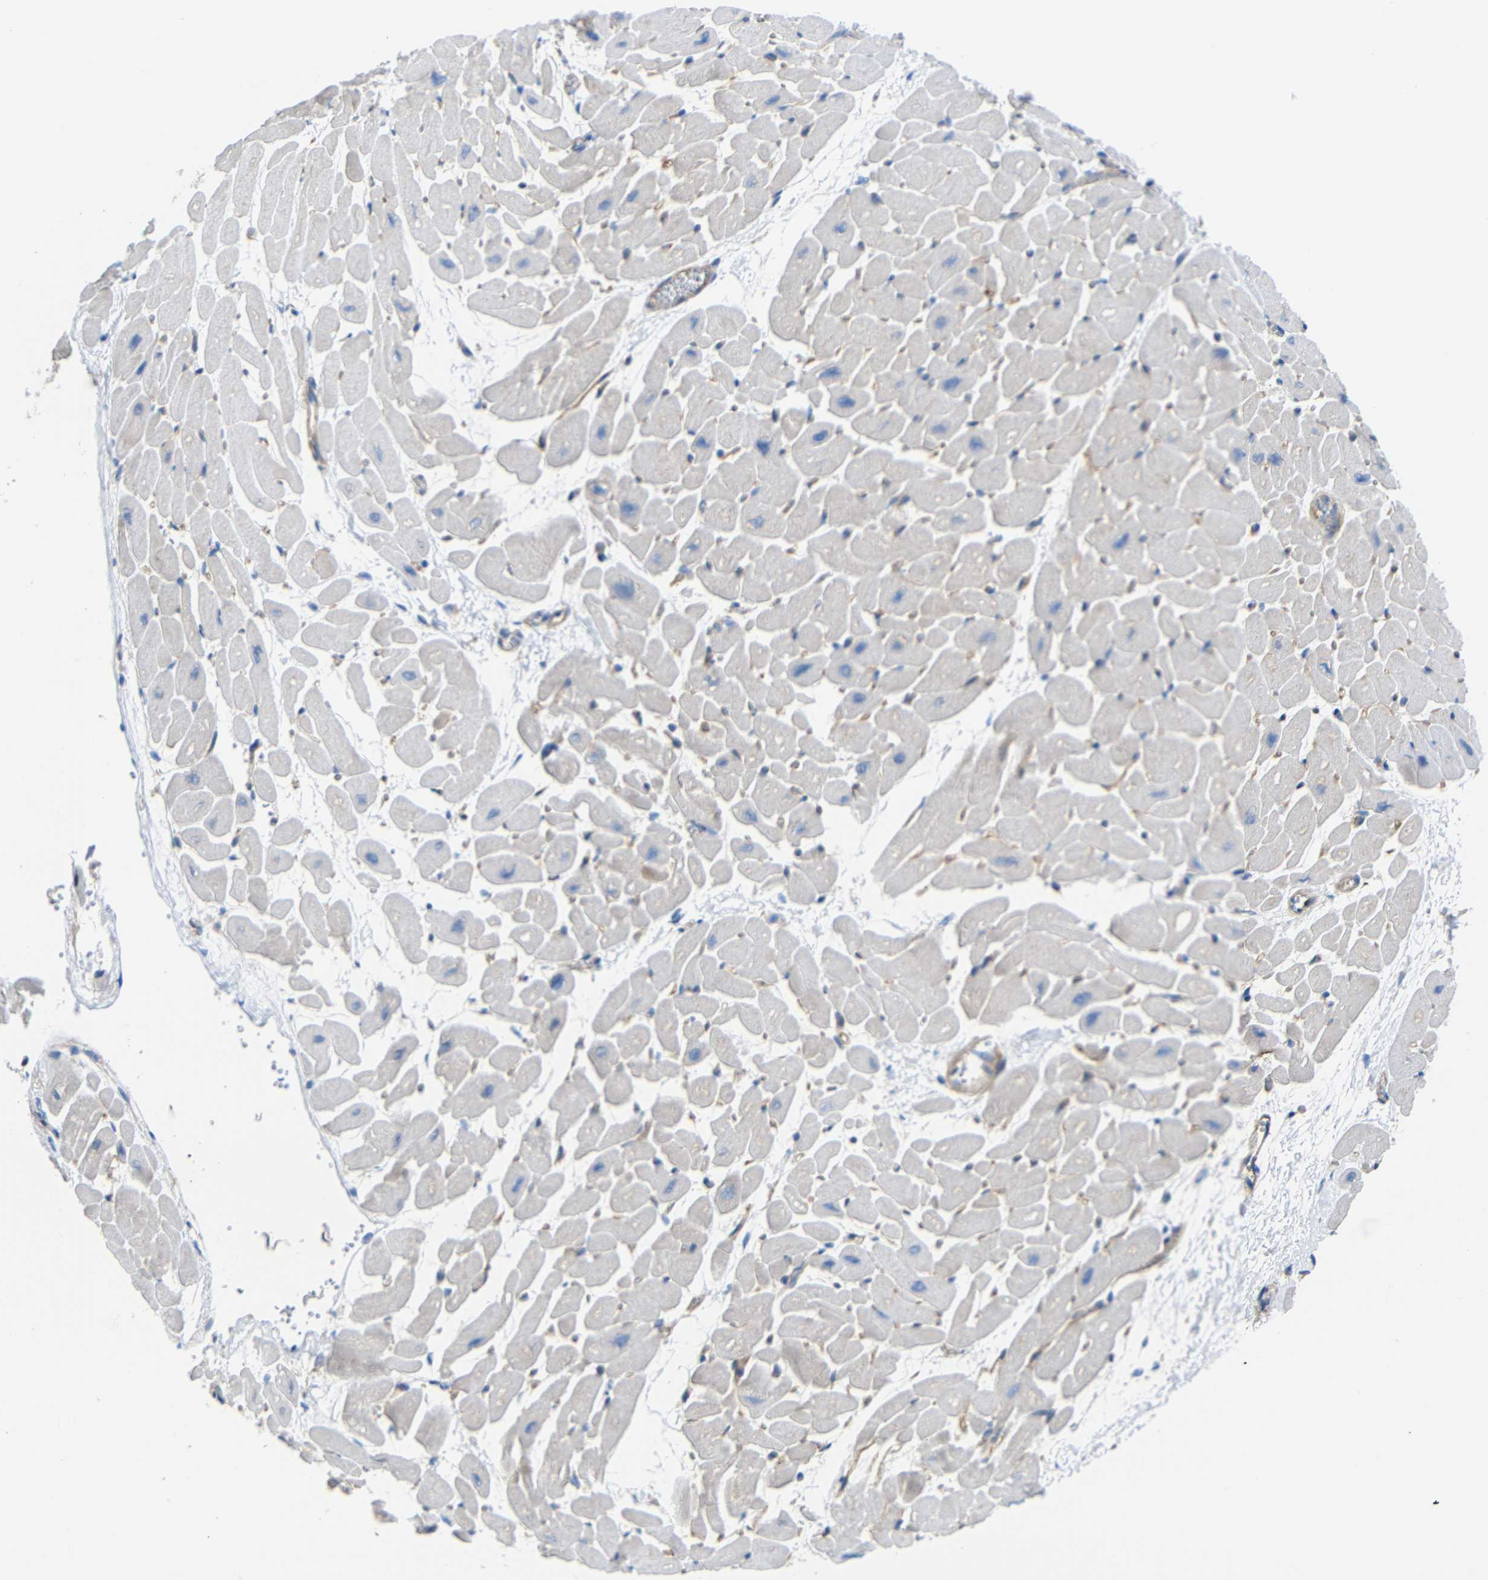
{"staining": {"intensity": "weak", "quantity": "<25%", "location": "cytoplasmic/membranous"}, "tissue": "heart muscle", "cell_type": "Cardiomyocytes", "image_type": "normal", "snomed": [{"axis": "morphology", "description": "Normal tissue, NOS"}, {"axis": "topography", "description": "Heart"}], "caption": "IHC micrograph of benign heart muscle: human heart muscle stained with DAB shows no significant protein expression in cardiomyocytes.", "gene": "SYPL1", "patient": {"sex": "male", "age": 45}}